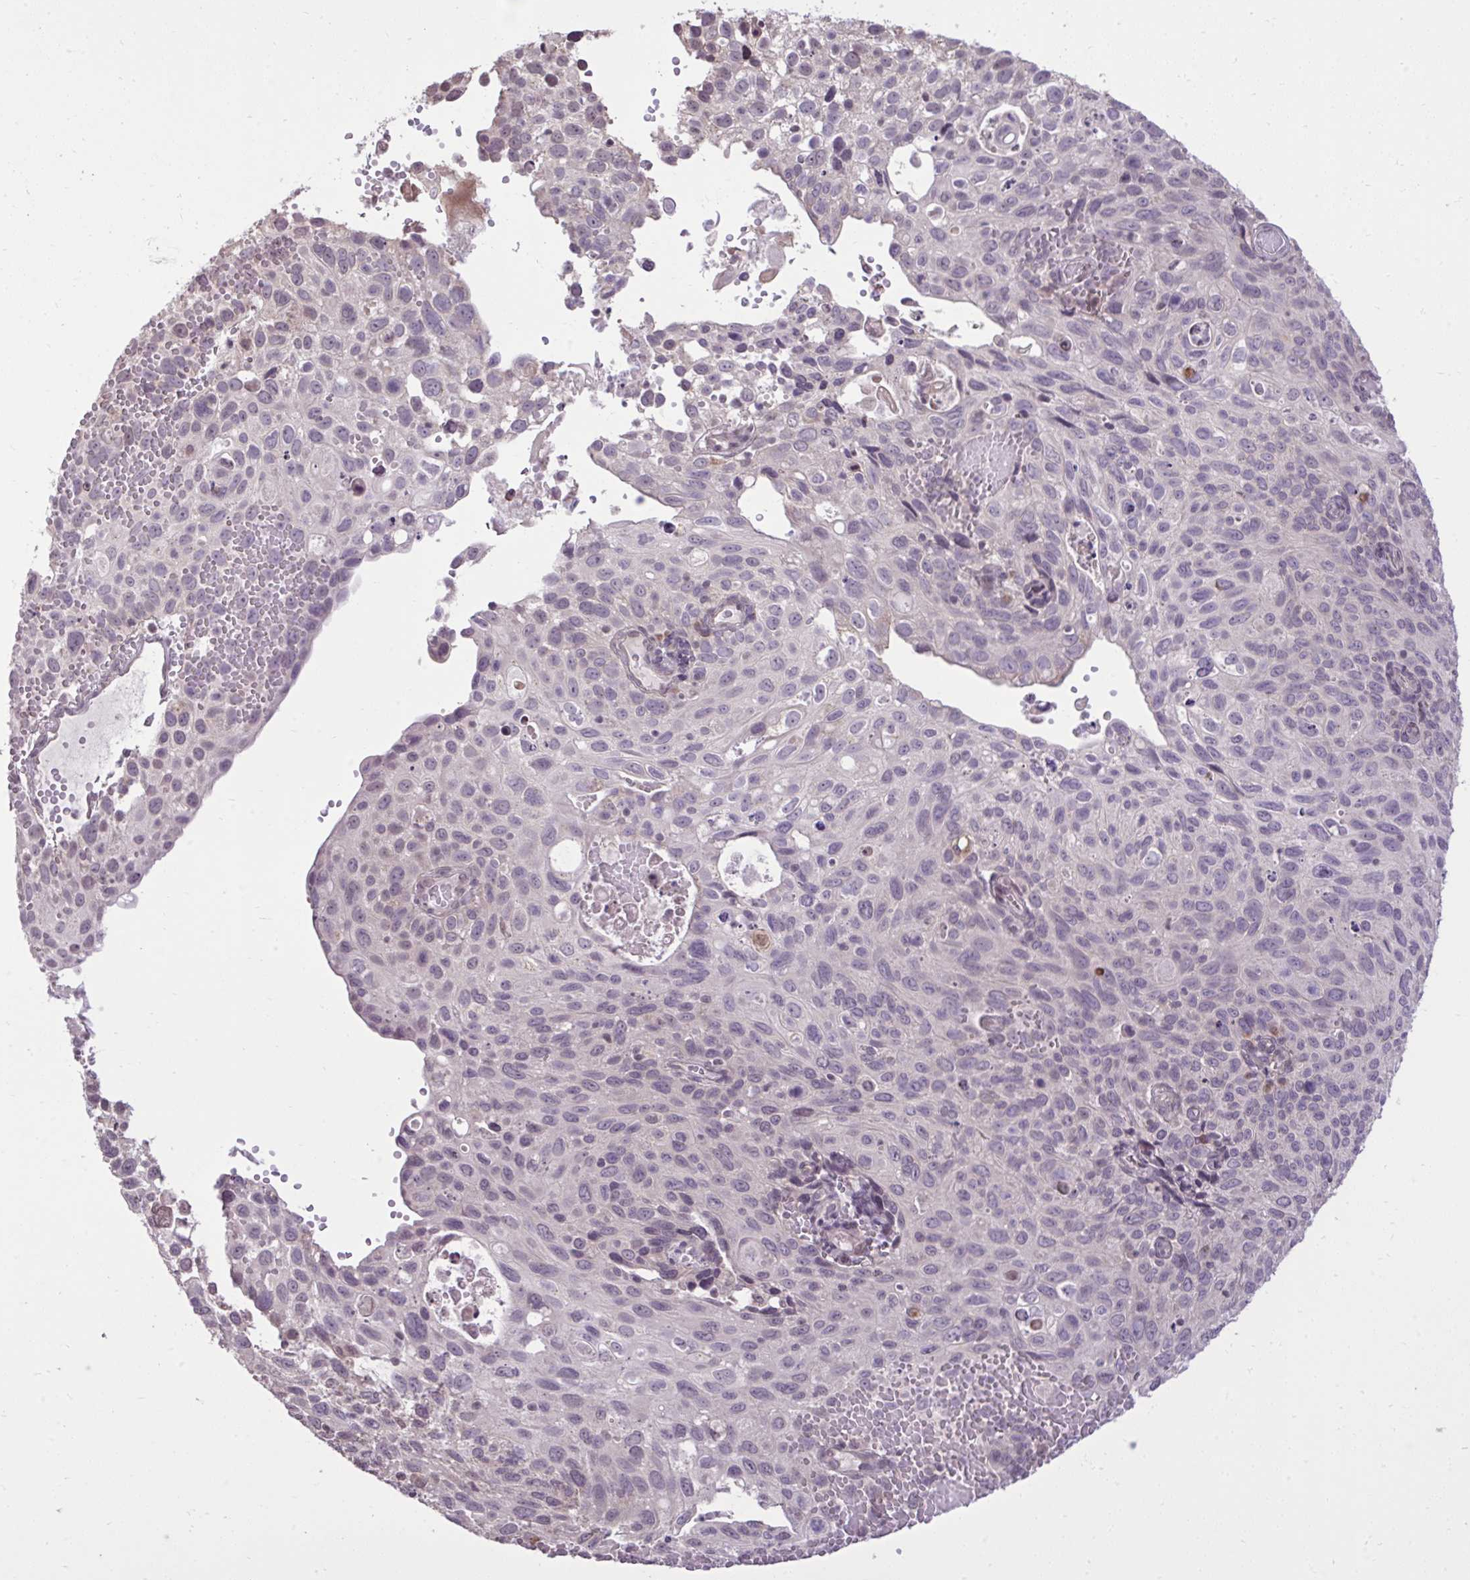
{"staining": {"intensity": "negative", "quantity": "none", "location": "none"}, "tissue": "cervical cancer", "cell_type": "Tumor cells", "image_type": "cancer", "snomed": [{"axis": "morphology", "description": "Squamous cell carcinoma, NOS"}, {"axis": "topography", "description": "Cervix"}], "caption": "Photomicrograph shows no protein staining in tumor cells of squamous cell carcinoma (cervical) tissue.", "gene": "CYP20A1", "patient": {"sex": "female", "age": 70}}